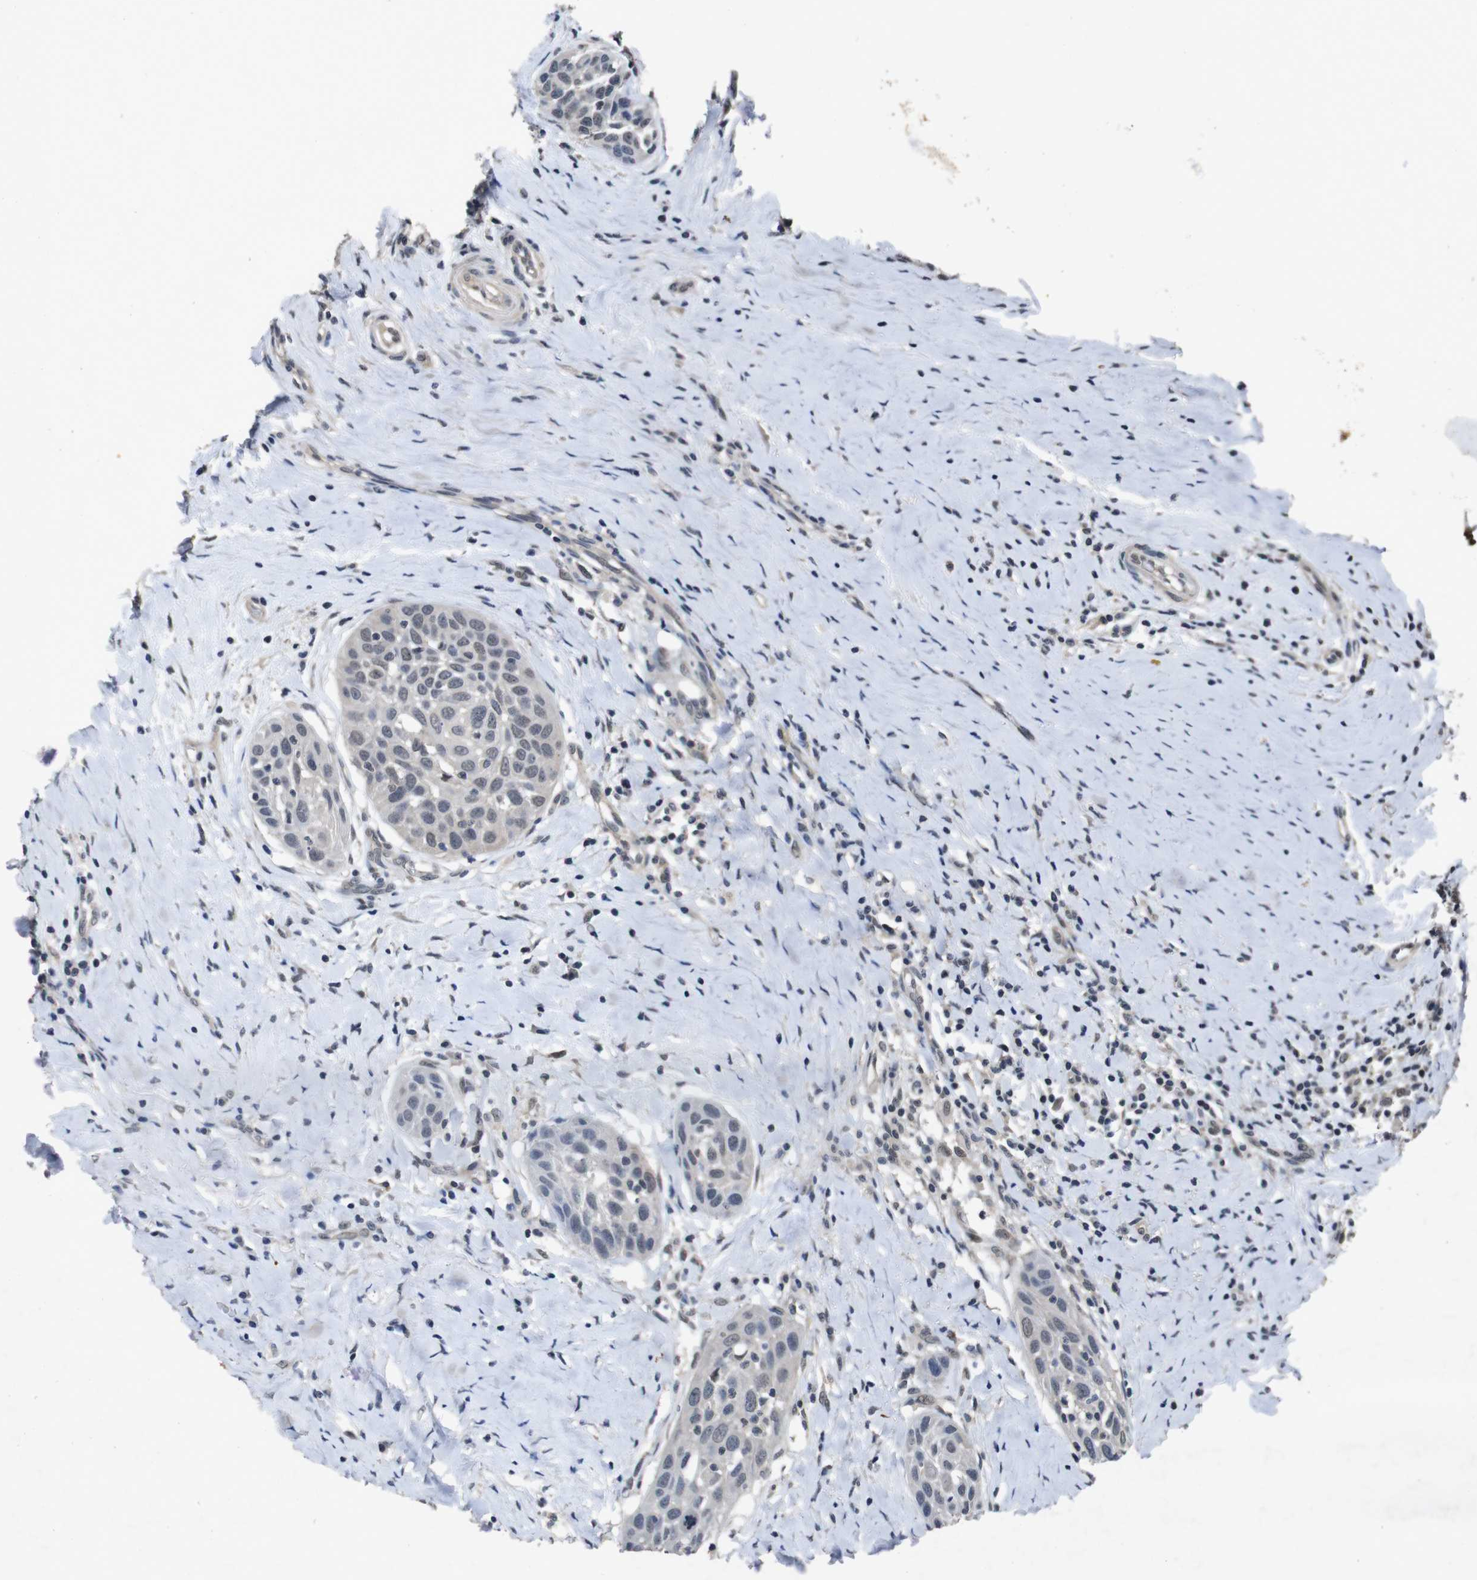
{"staining": {"intensity": "negative", "quantity": "none", "location": "none"}, "tissue": "head and neck cancer", "cell_type": "Tumor cells", "image_type": "cancer", "snomed": [{"axis": "morphology", "description": "Normal tissue, NOS"}, {"axis": "morphology", "description": "Squamous cell carcinoma, NOS"}, {"axis": "topography", "description": "Oral tissue"}, {"axis": "topography", "description": "Head-Neck"}], "caption": "Immunohistochemical staining of head and neck cancer (squamous cell carcinoma) displays no significant positivity in tumor cells.", "gene": "AKT3", "patient": {"sex": "female", "age": 50}}